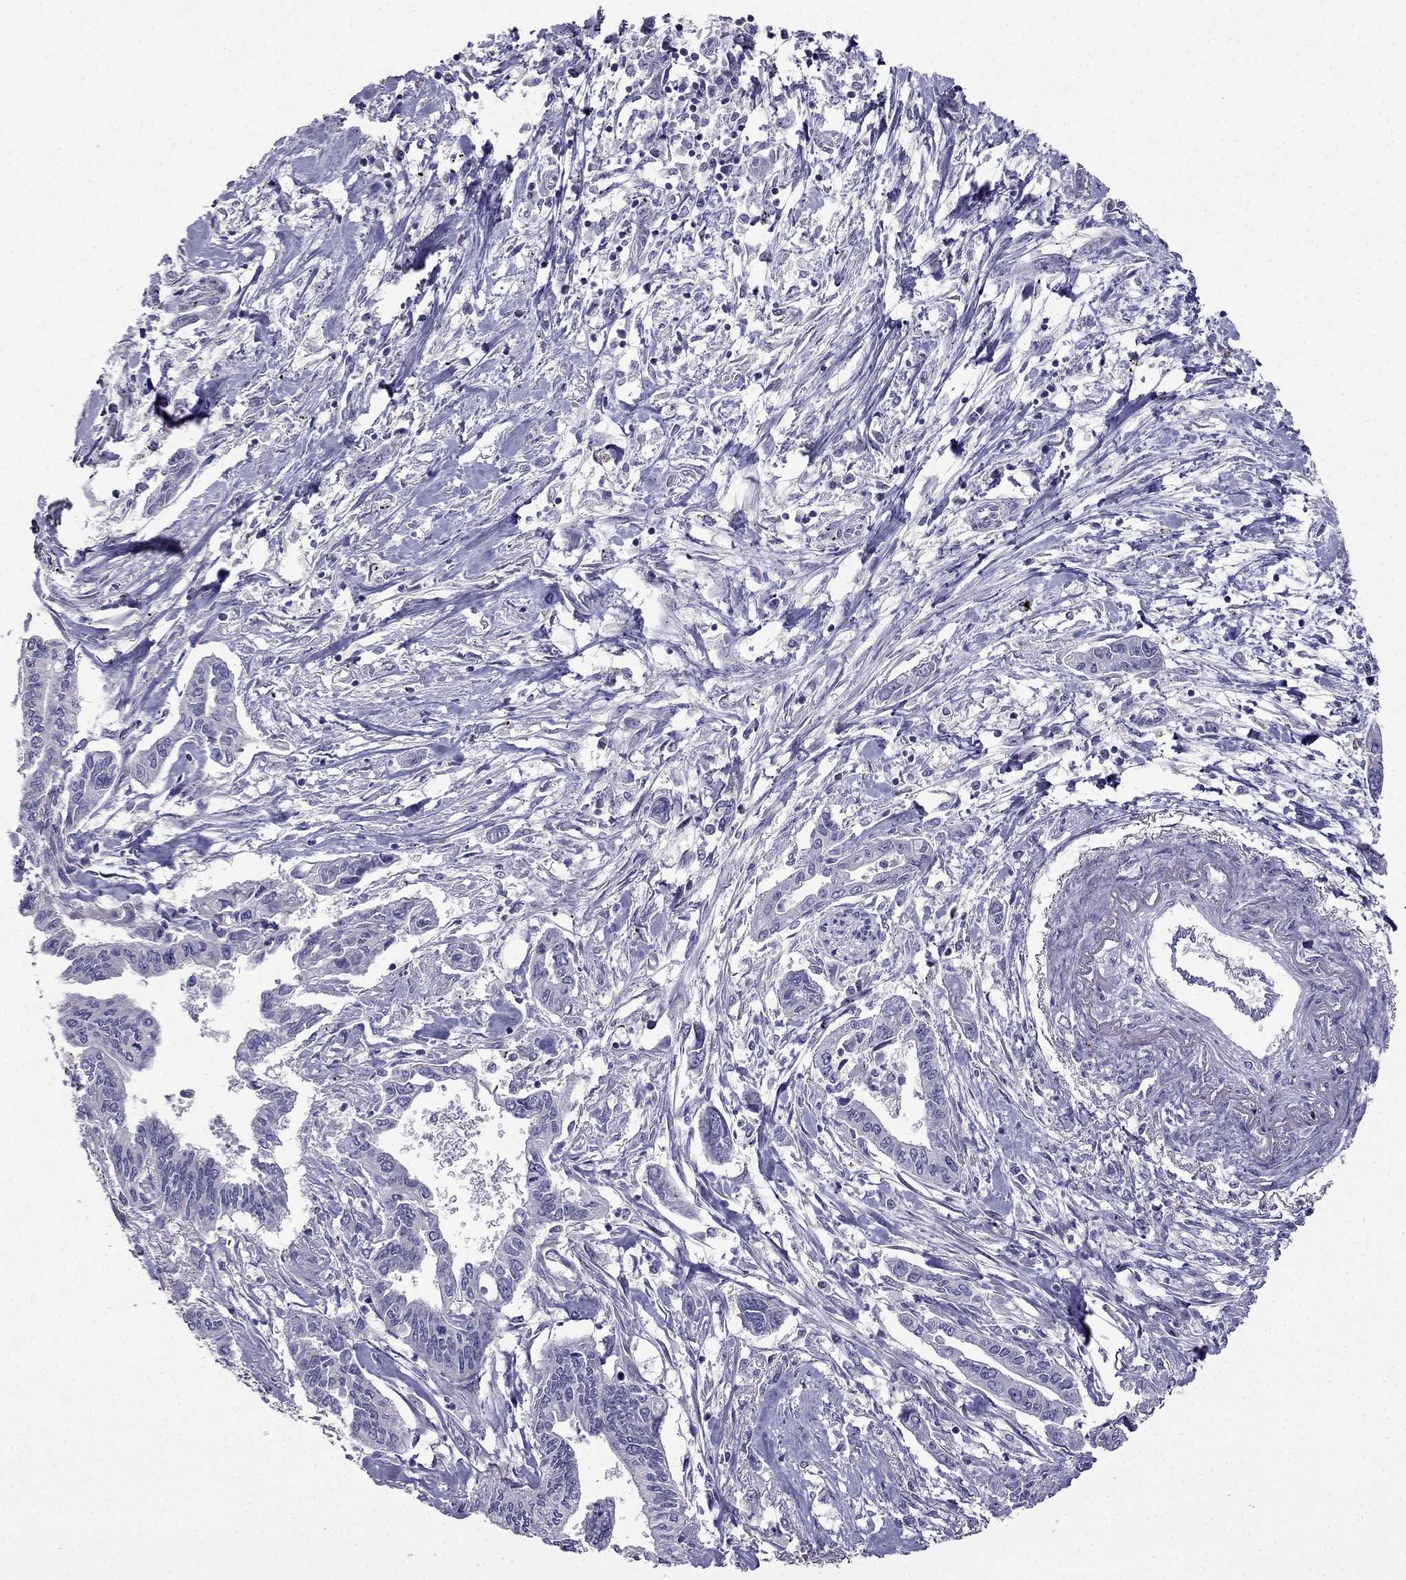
{"staining": {"intensity": "negative", "quantity": "none", "location": "none"}, "tissue": "pancreatic cancer", "cell_type": "Tumor cells", "image_type": "cancer", "snomed": [{"axis": "morphology", "description": "Adenocarcinoma, NOS"}, {"axis": "topography", "description": "Pancreas"}], "caption": "DAB immunohistochemical staining of human pancreatic cancer (adenocarcinoma) demonstrates no significant positivity in tumor cells.", "gene": "AS3MT", "patient": {"sex": "male", "age": 60}}